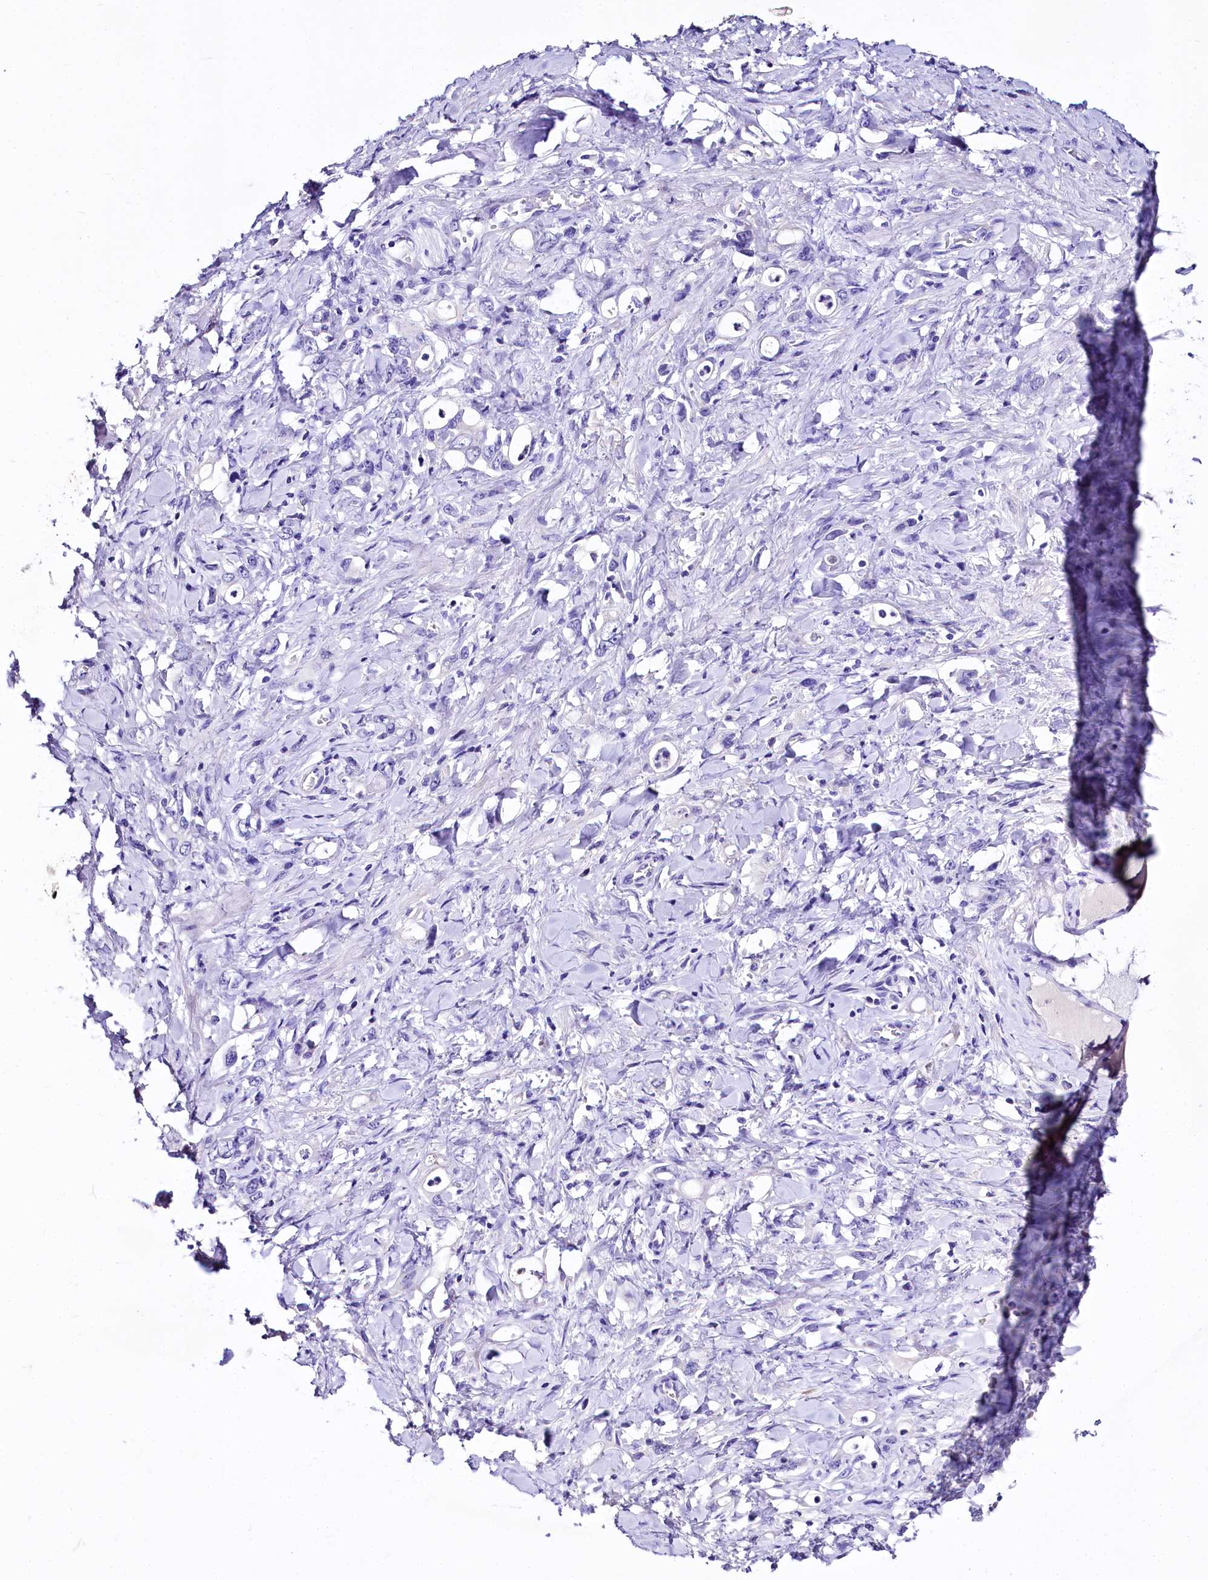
{"staining": {"intensity": "negative", "quantity": "none", "location": "none"}, "tissue": "stomach cancer", "cell_type": "Tumor cells", "image_type": "cancer", "snomed": [{"axis": "morphology", "description": "Adenocarcinoma, NOS"}, {"axis": "topography", "description": "Stomach, lower"}], "caption": "The micrograph exhibits no staining of tumor cells in stomach cancer.", "gene": "A2ML1", "patient": {"sex": "female", "age": 43}}